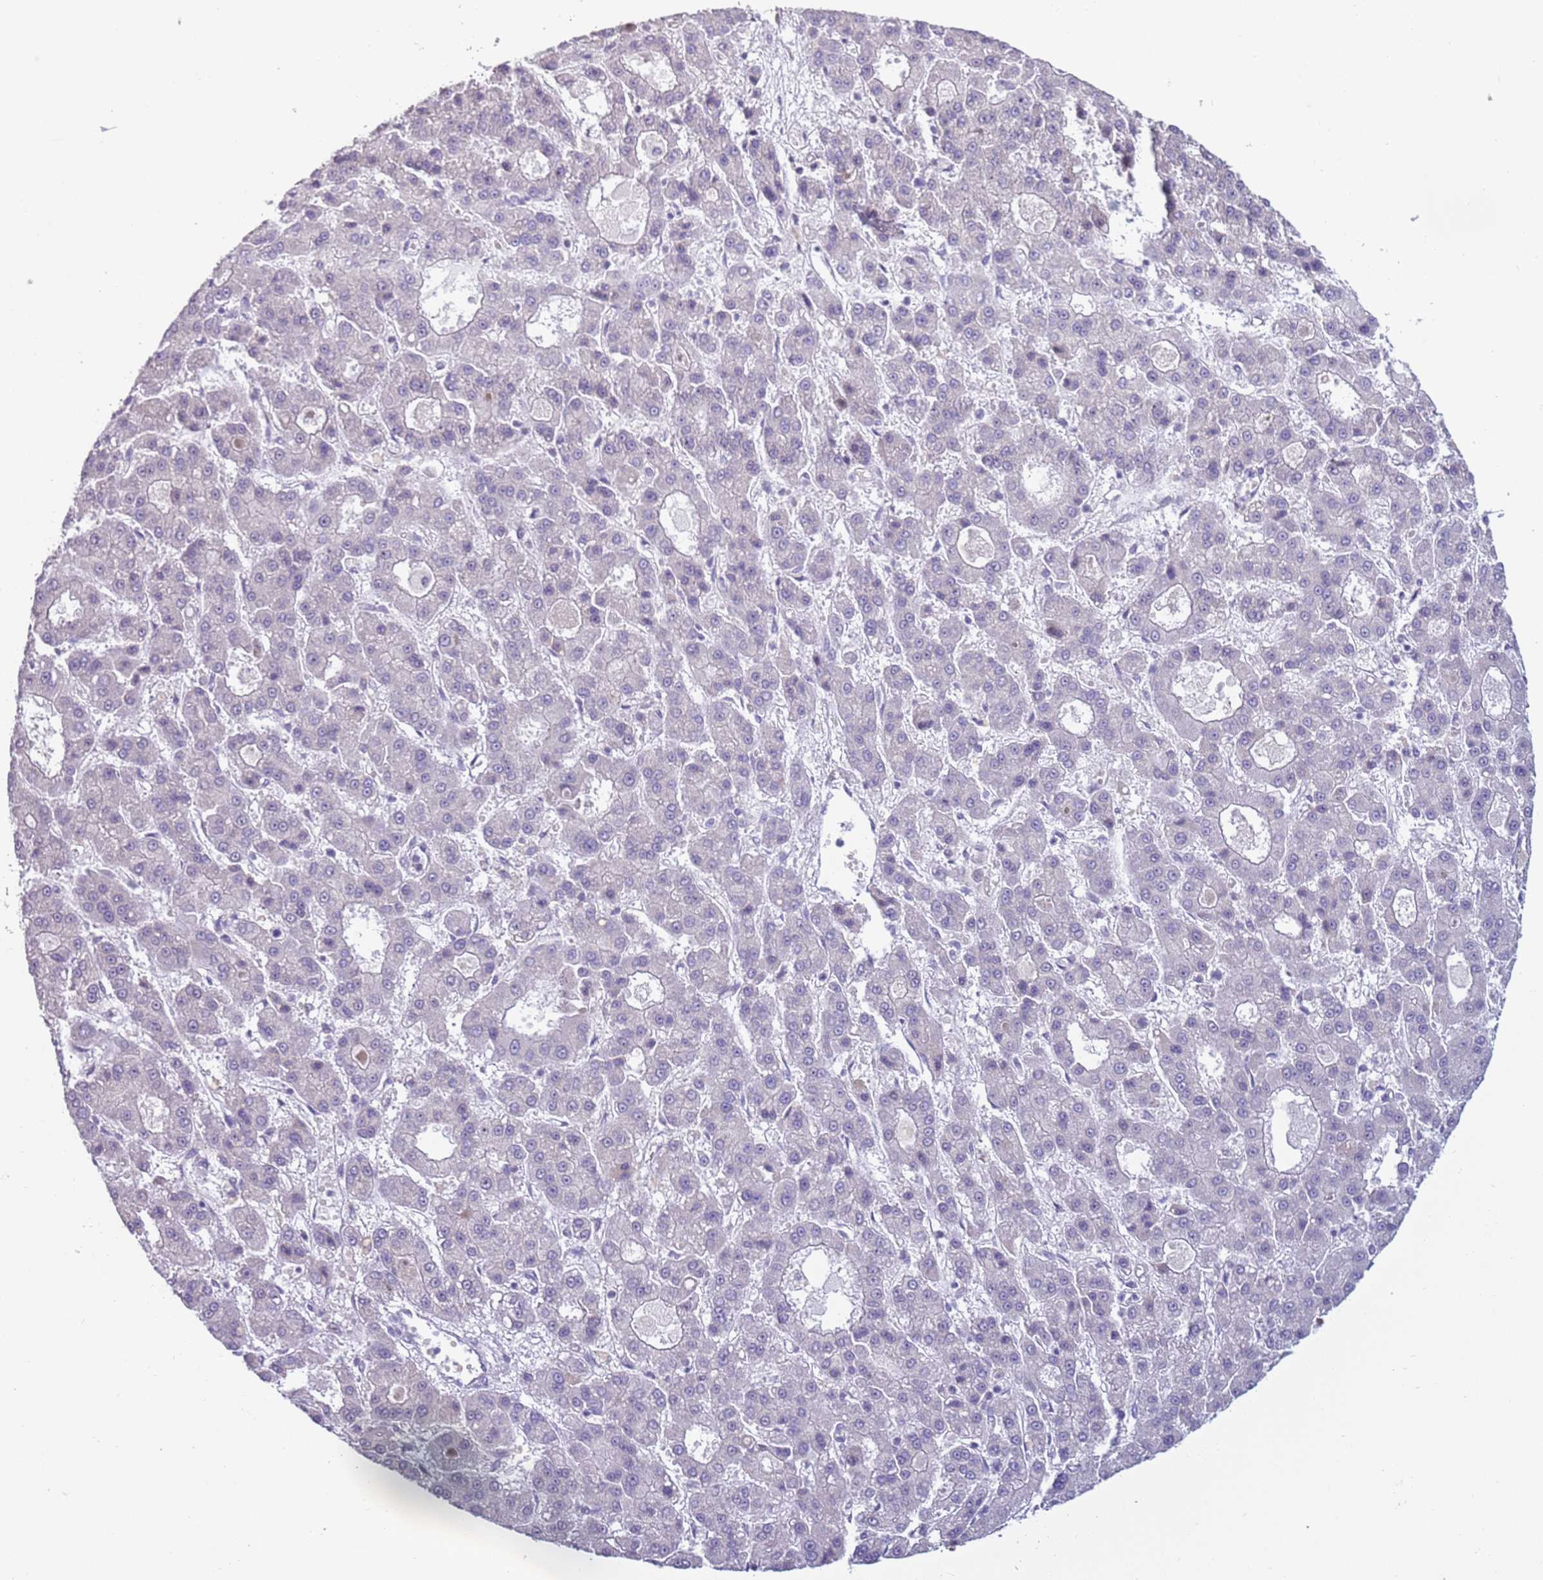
{"staining": {"intensity": "negative", "quantity": "none", "location": "none"}, "tissue": "liver cancer", "cell_type": "Tumor cells", "image_type": "cancer", "snomed": [{"axis": "morphology", "description": "Carcinoma, Hepatocellular, NOS"}, {"axis": "topography", "description": "Liver"}], "caption": "Tumor cells are negative for protein expression in human liver hepatocellular carcinoma.", "gene": "UCMA", "patient": {"sex": "male", "age": 70}}